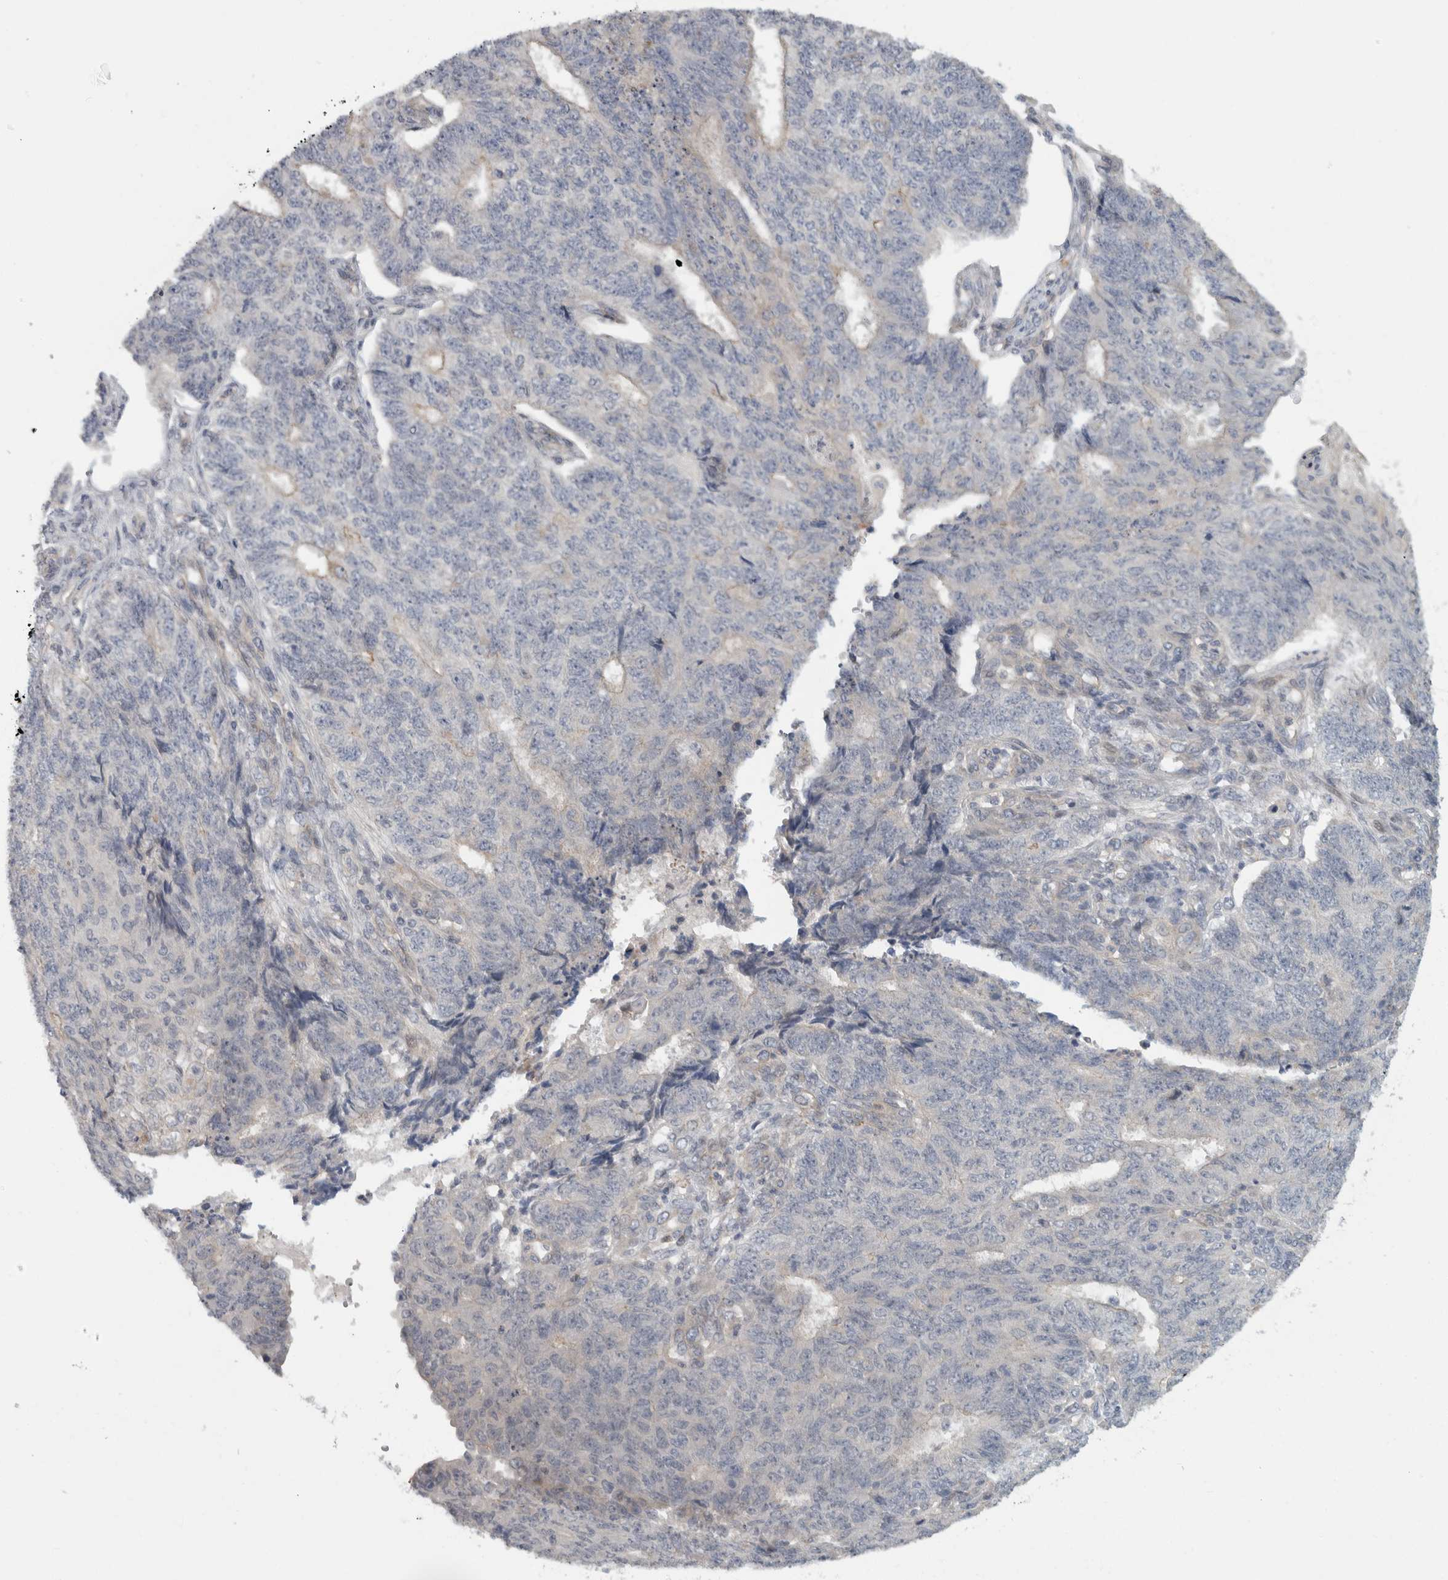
{"staining": {"intensity": "negative", "quantity": "none", "location": "none"}, "tissue": "endometrial cancer", "cell_type": "Tumor cells", "image_type": "cancer", "snomed": [{"axis": "morphology", "description": "Adenocarcinoma, NOS"}, {"axis": "topography", "description": "Endometrium"}], "caption": "Immunohistochemistry image of neoplastic tissue: endometrial adenocarcinoma stained with DAB (3,3'-diaminobenzidine) displays no significant protein positivity in tumor cells.", "gene": "ZNF804B", "patient": {"sex": "female", "age": 32}}